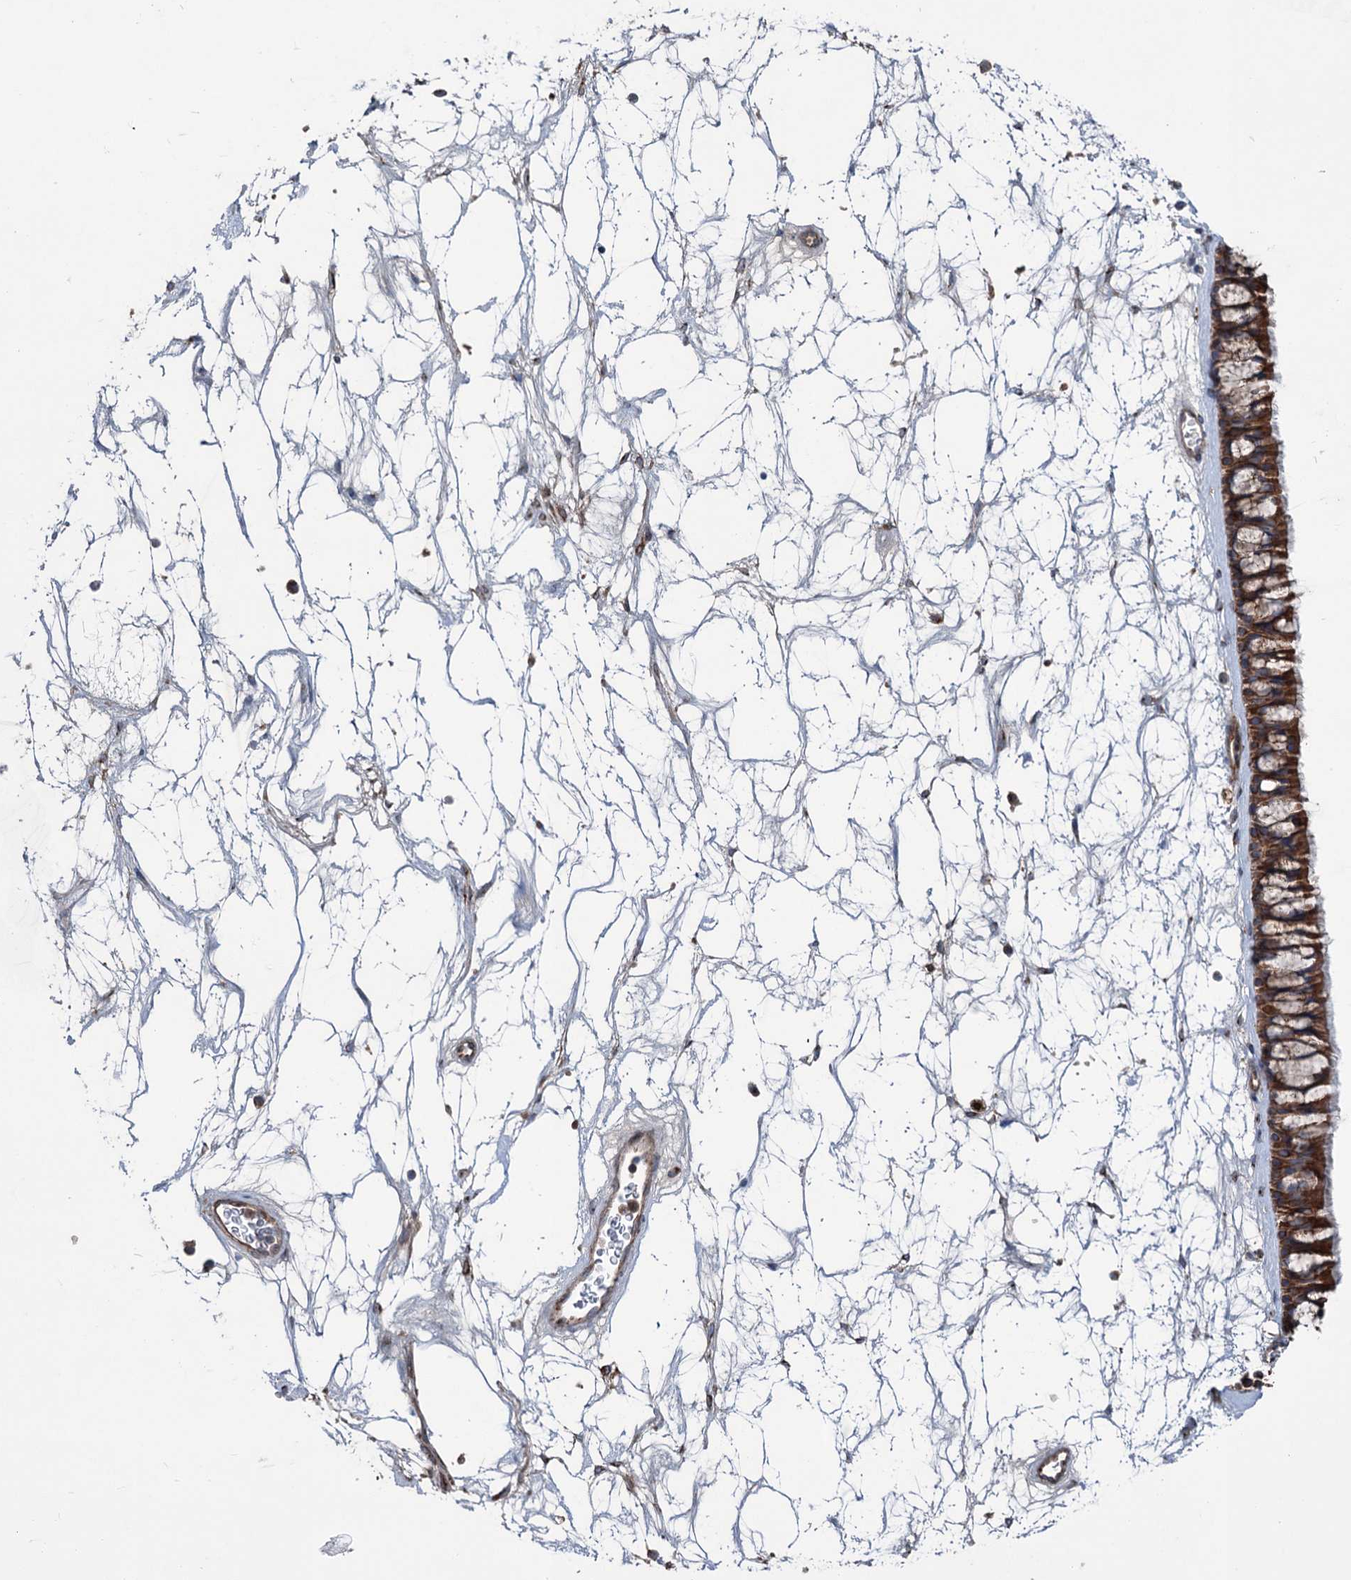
{"staining": {"intensity": "strong", "quantity": ">75%", "location": "cytoplasmic/membranous"}, "tissue": "nasopharynx", "cell_type": "Respiratory epithelial cells", "image_type": "normal", "snomed": [{"axis": "morphology", "description": "Normal tissue, NOS"}, {"axis": "topography", "description": "Nasopharynx"}], "caption": "A brown stain shows strong cytoplasmic/membranous positivity of a protein in respiratory epithelial cells of benign human nasopharynx.", "gene": "CALCOCO1", "patient": {"sex": "male", "age": 64}}